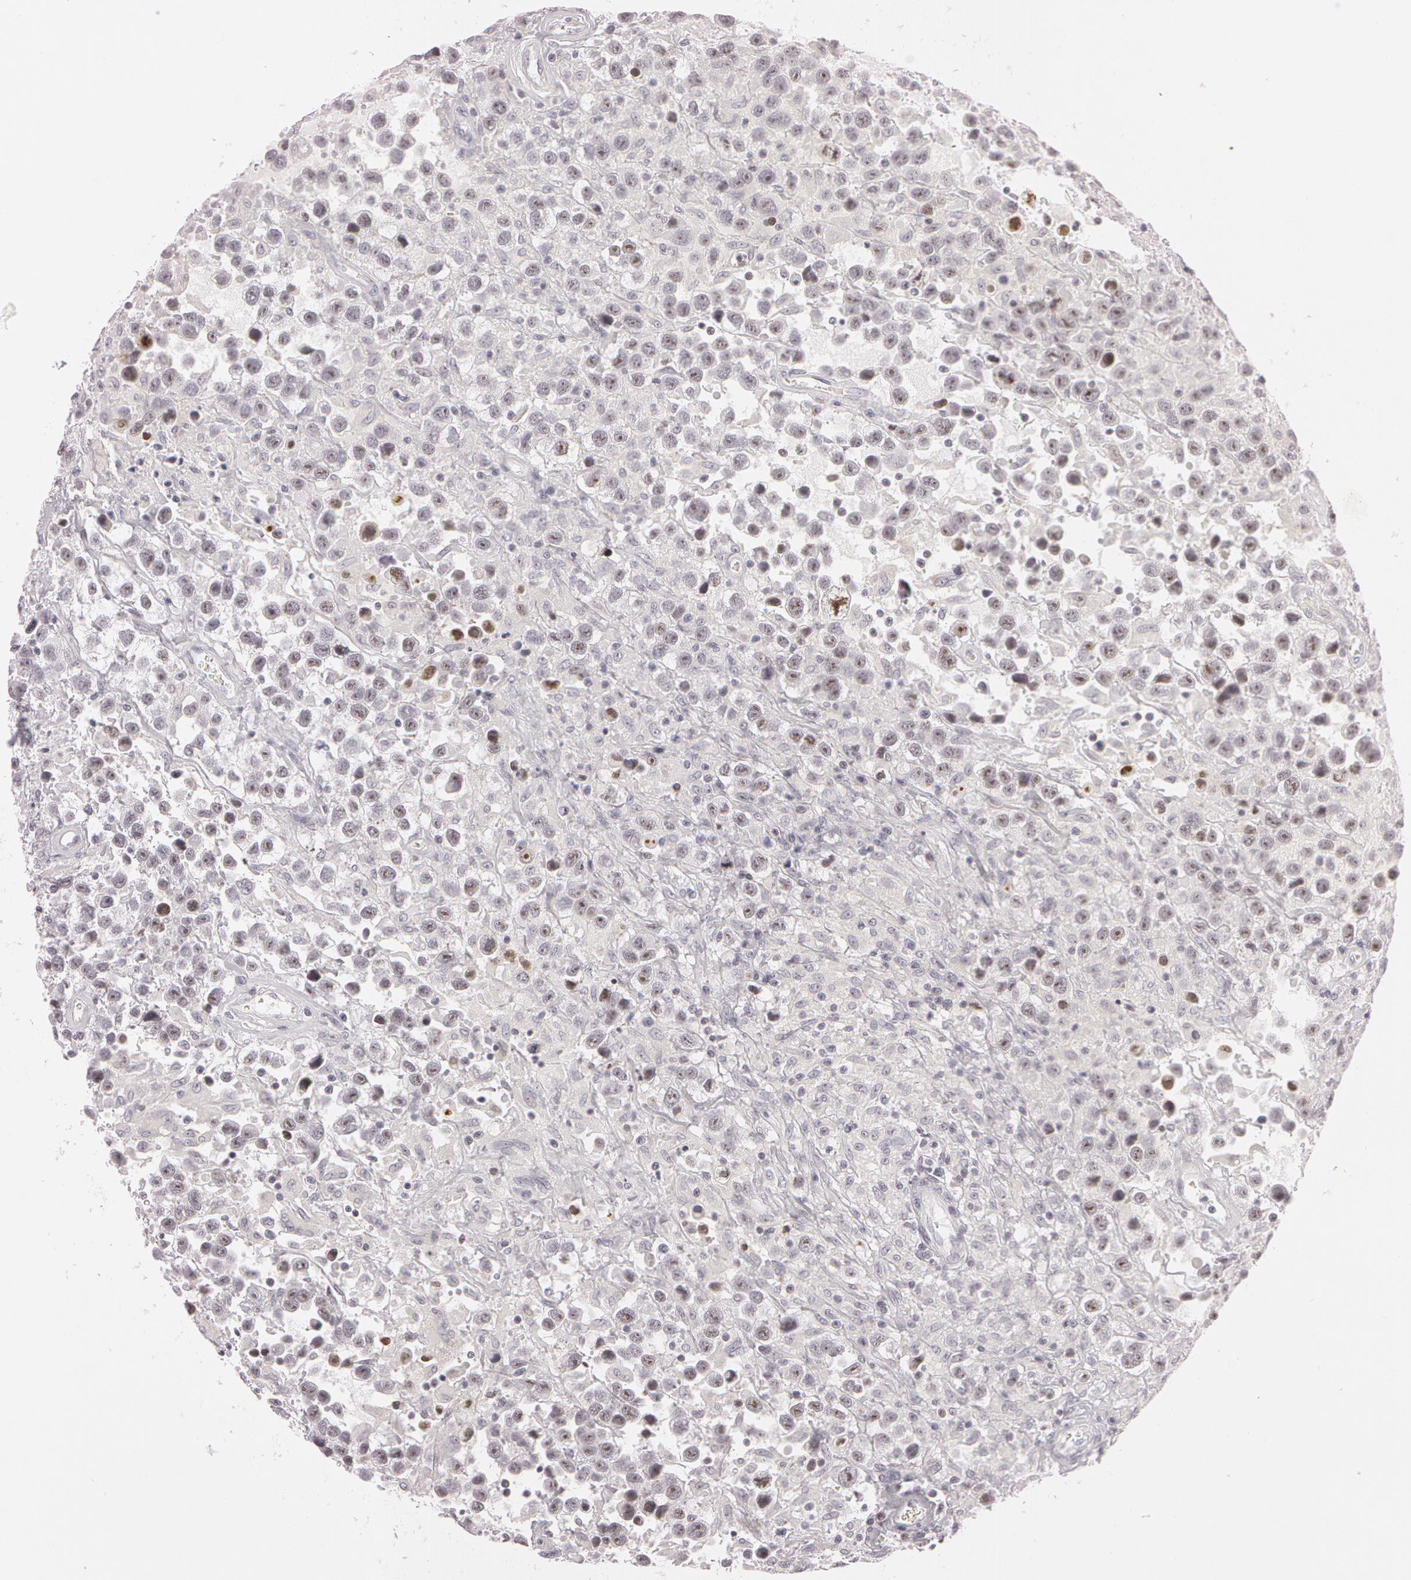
{"staining": {"intensity": "moderate", "quantity": "<25%", "location": "nuclear"}, "tissue": "testis cancer", "cell_type": "Tumor cells", "image_type": "cancer", "snomed": [{"axis": "morphology", "description": "Seminoma, NOS"}, {"axis": "topography", "description": "Testis"}], "caption": "The micrograph shows a brown stain indicating the presence of a protein in the nuclear of tumor cells in testis cancer.", "gene": "FBL", "patient": {"sex": "male", "age": 43}}